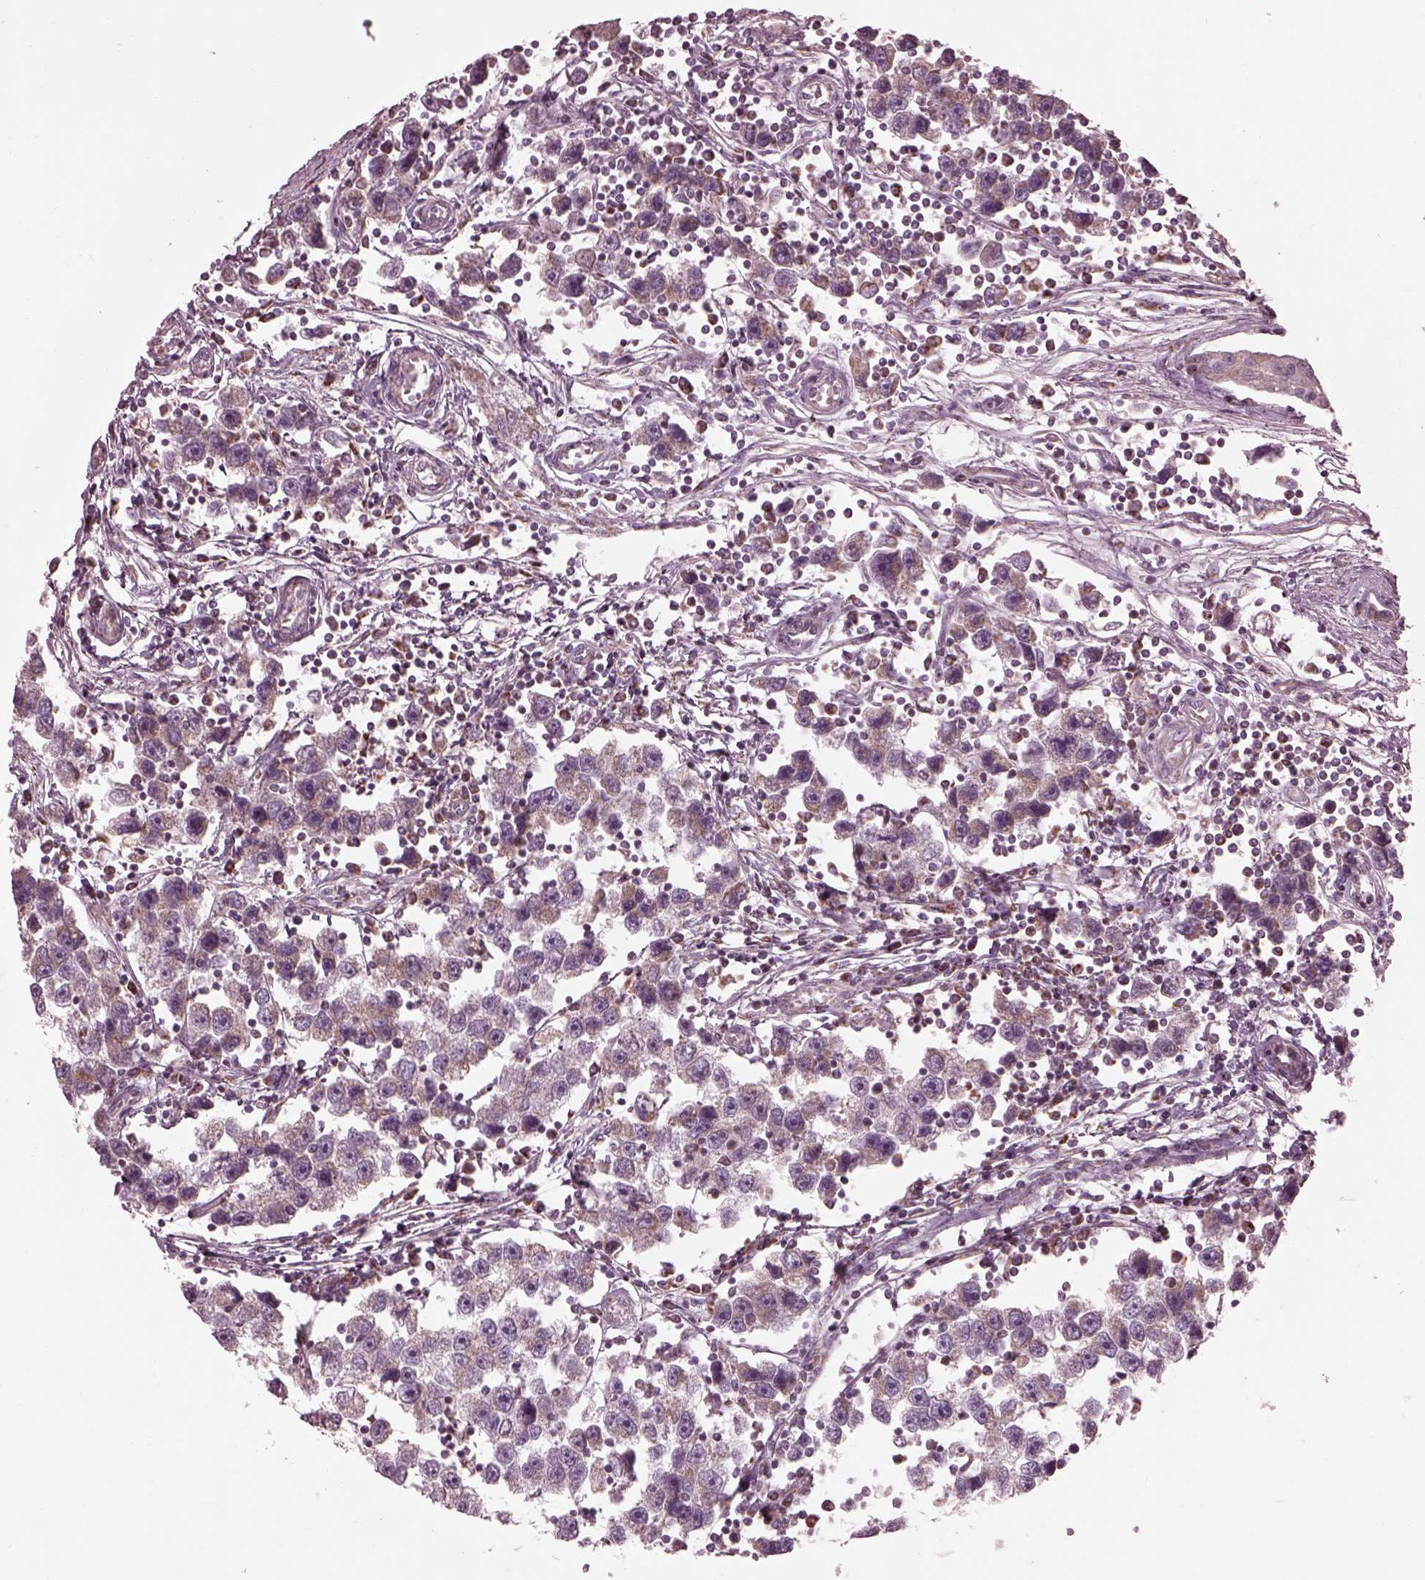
{"staining": {"intensity": "weak", "quantity": ">75%", "location": "cytoplasmic/membranous"}, "tissue": "testis cancer", "cell_type": "Tumor cells", "image_type": "cancer", "snomed": [{"axis": "morphology", "description": "Seminoma, NOS"}, {"axis": "topography", "description": "Testis"}], "caption": "Immunohistochemical staining of seminoma (testis) shows weak cytoplasmic/membranous protein staining in approximately >75% of tumor cells.", "gene": "ATP5MF", "patient": {"sex": "male", "age": 30}}